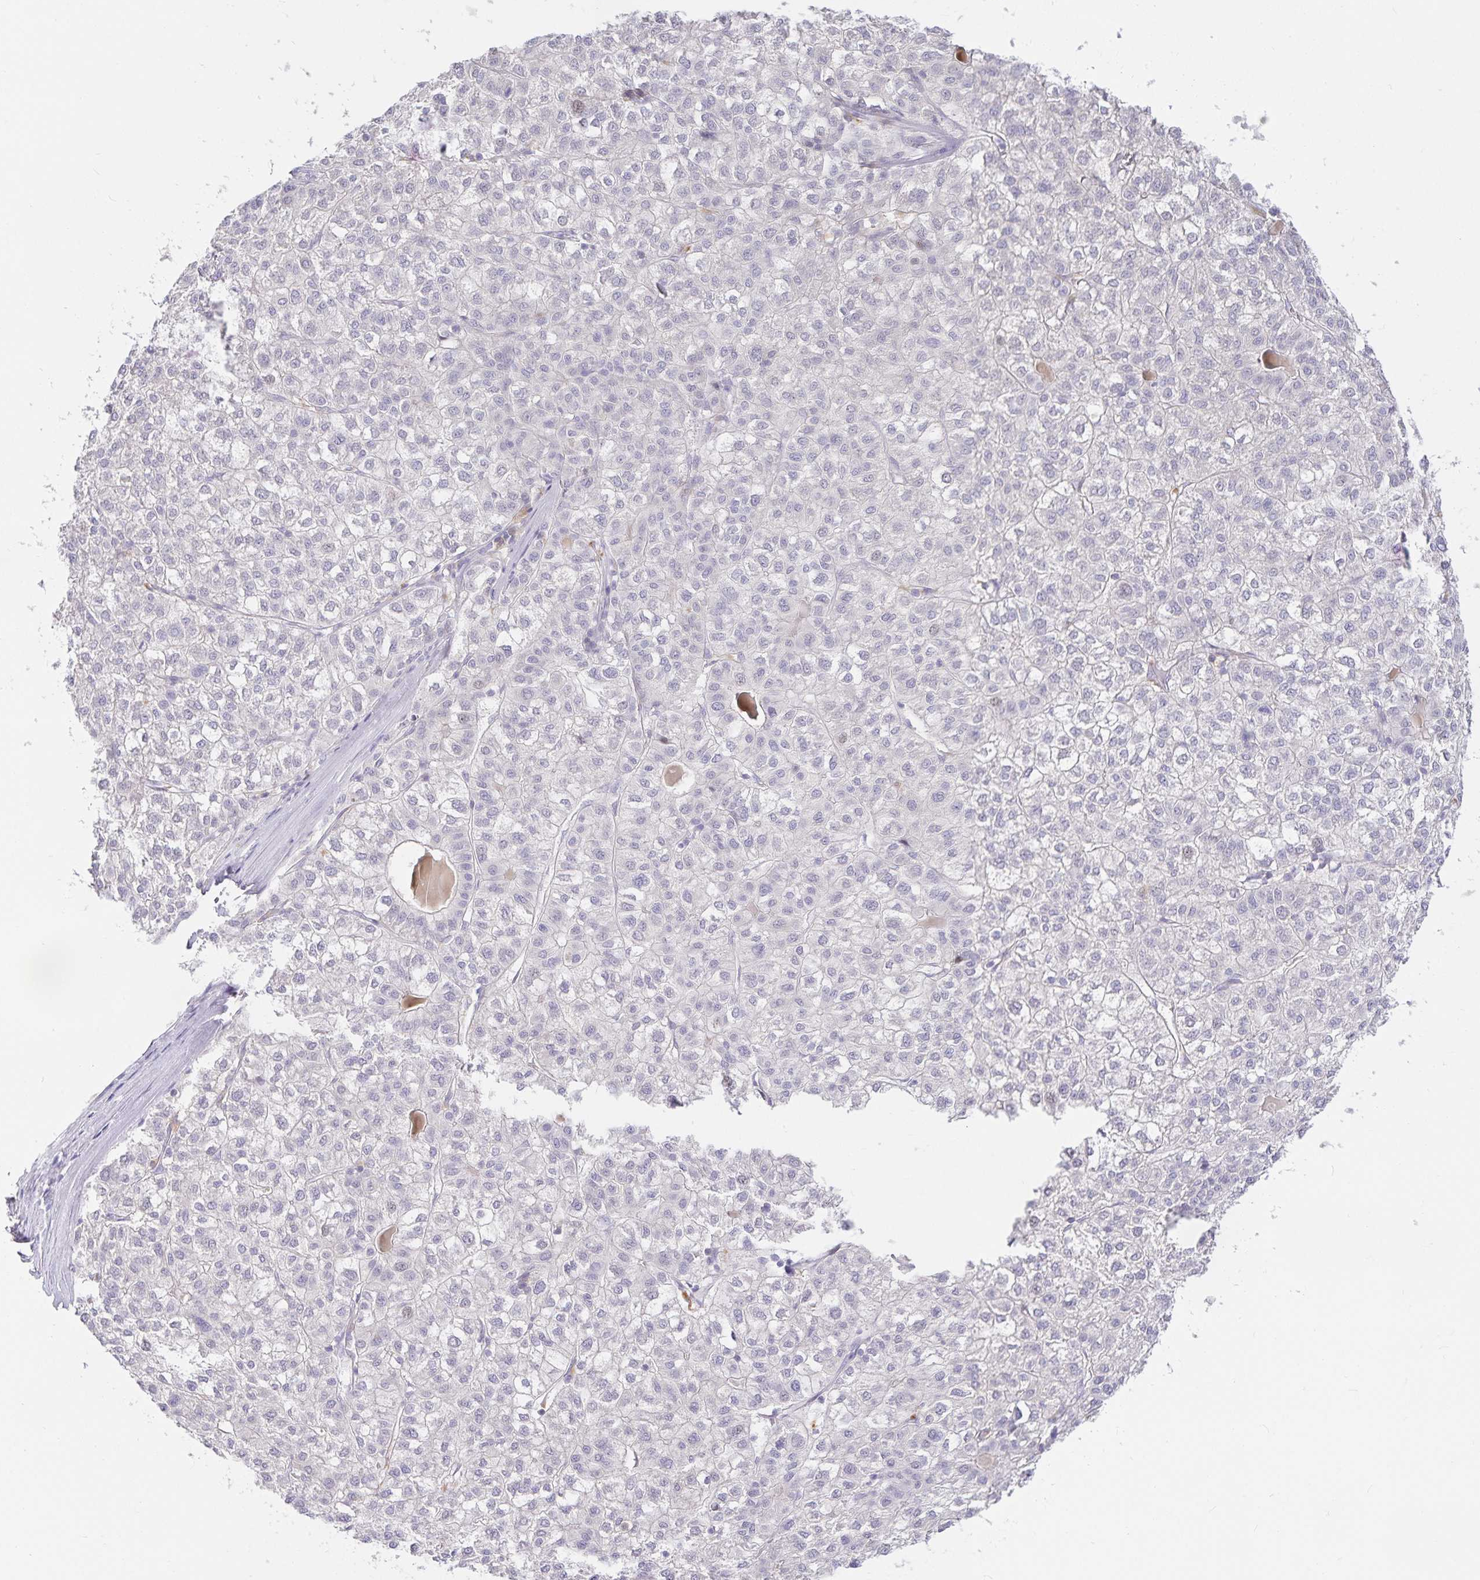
{"staining": {"intensity": "negative", "quantity": "none", "location": "none"}, "tissue": "liver cancer", "cell_type": "Tumor cells", "image_type": "cancer", "snomed": [{"axis": "morphology", "description": "Carcinoma, Hepatocellular, NOS"}, {"axis": "topography", "description": "Liver"}], "caption": "Tumor cells are negative for protein expression in human liver cancer (hepatocellular carcinoma).", "gene": "KBTBD13", "patient": {"sex": "female", "age": 43}}